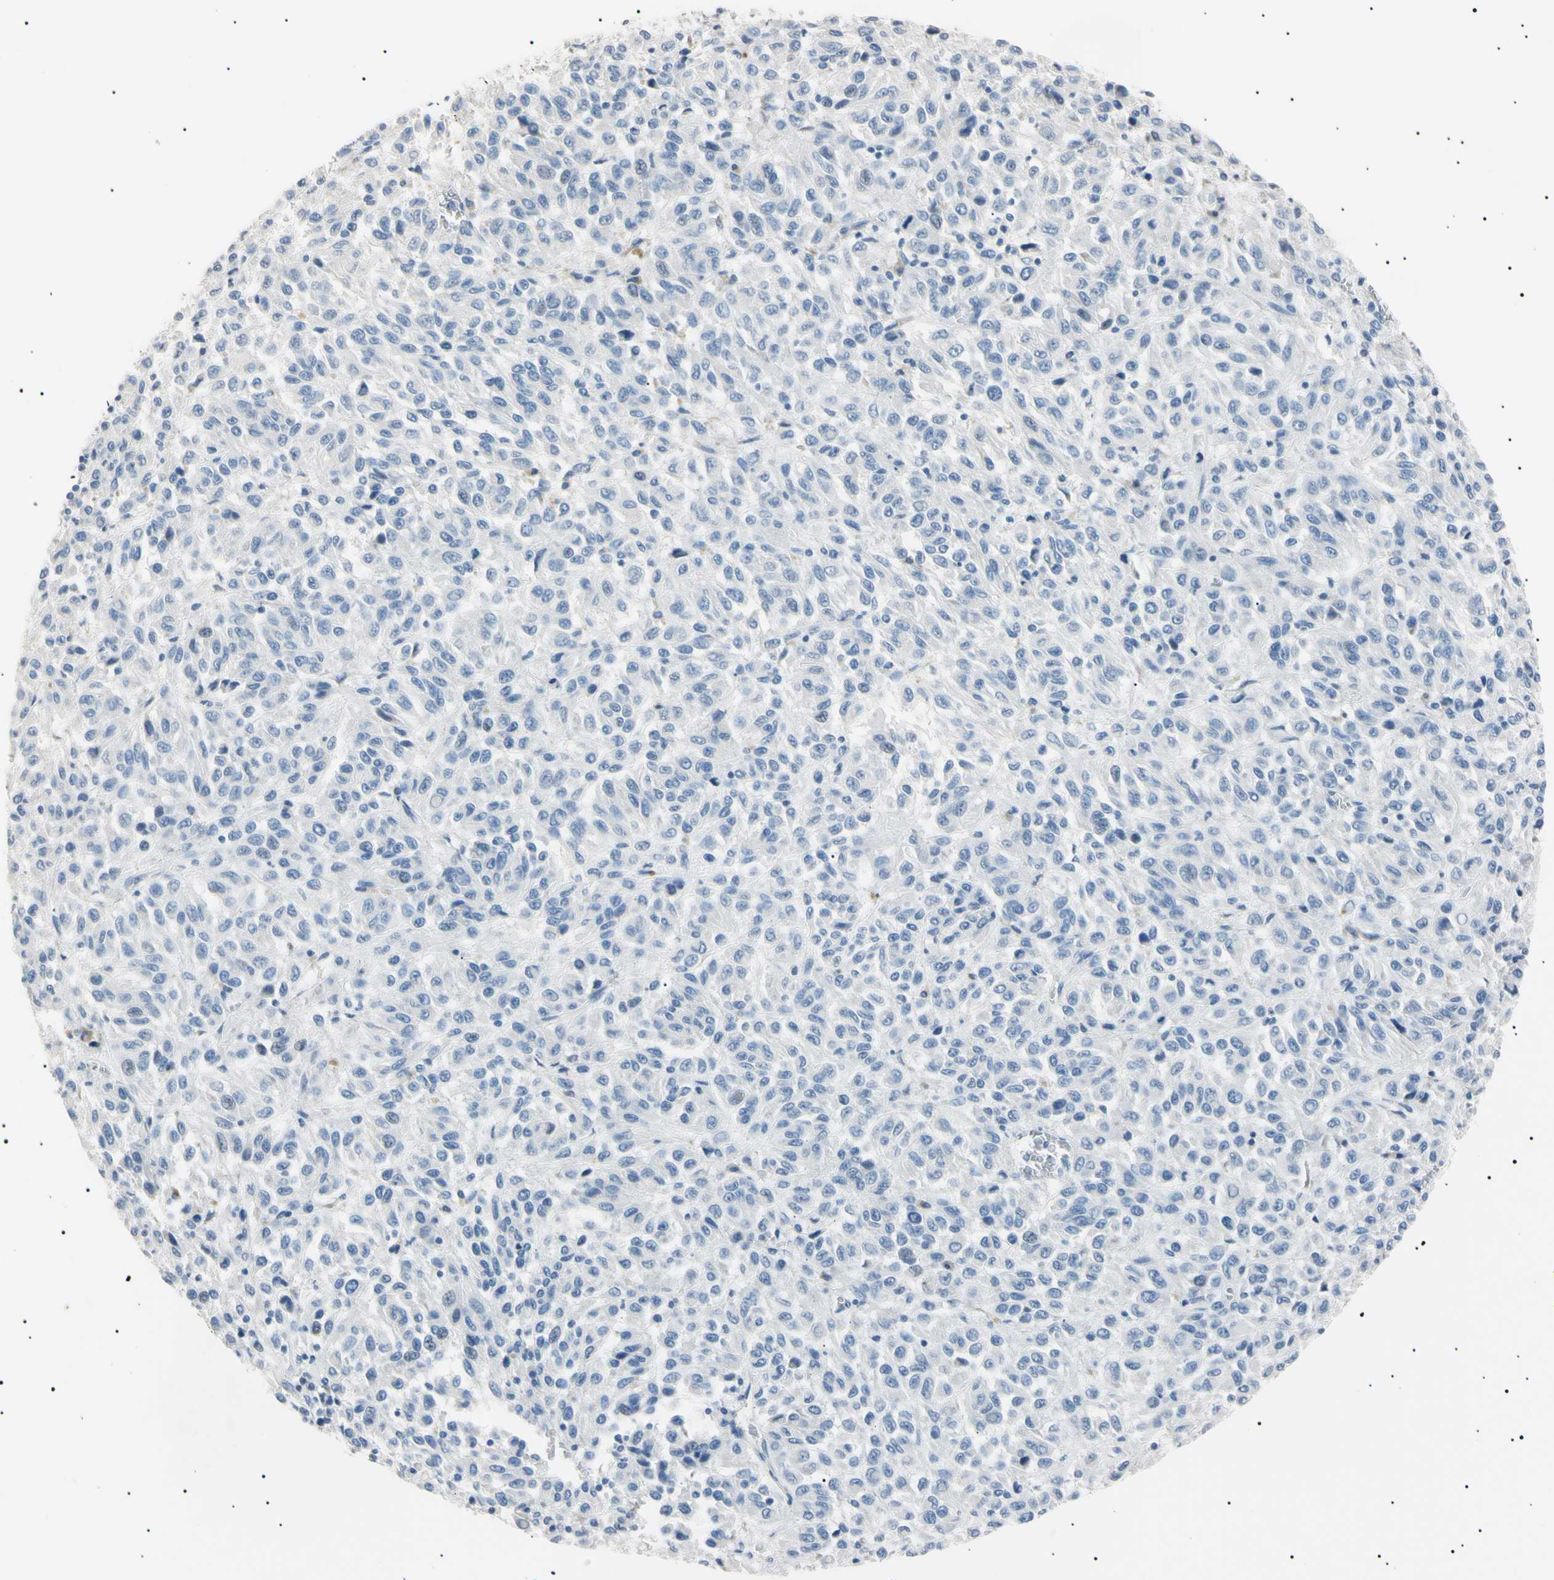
{"staining": {"intensity": "negative", "quantity": "none", "location": "none"}, "tissue": "melanoma", "cell_type": "Tumor cells", "image_type": "cancer", "snomed": [{"axis": "morphology", "description": "Malignant melanoma, Metastatic site"}, {"axis": "topography", "description": "Lung"}], "caption": "Melanoma stained for a protein using IHC displays no staining tumor cells.", "gene": "CGB3", "patient": {"sex": "male", "age": 64}}